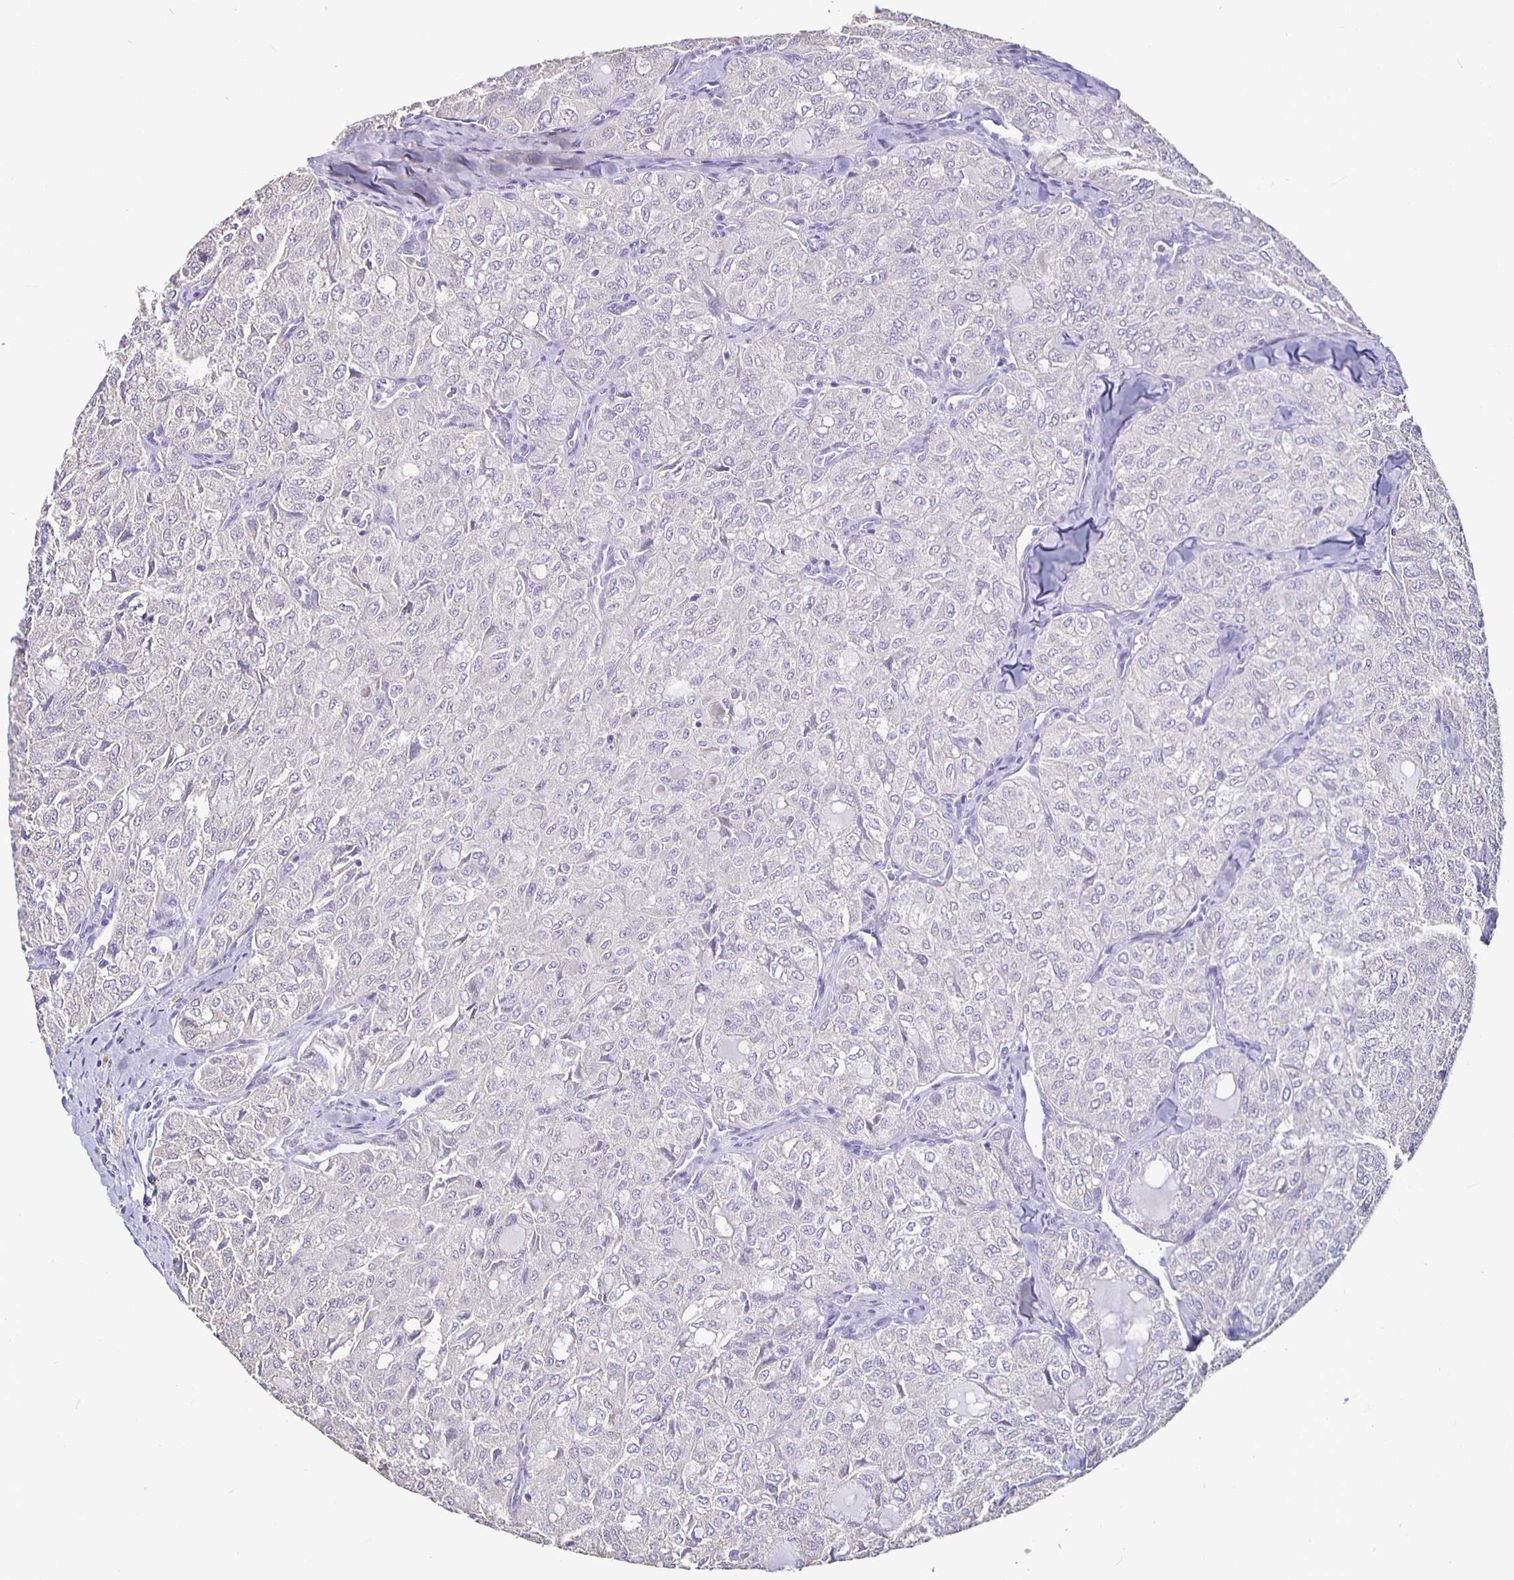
{"staining": {"intensity": "negative", "quantity": "none", "location": "none"}, "tissue": "thyroid cancer", "cell_type": "Tumor cells", "image_type": "cancer", "snomed": [{"axis": "morphology", "description": "Follicular adenoma carcinoma, NOS"}, {"axis": "topography", "description": "Thyroid gland"}], "caption": "Immunohistochemistry (IHC) histopathology image of neoplastic tissue: thyroid cancer stained with DAB (3,3'-diaminobenzidine) demonstrates no significant protein positivity in tumor cells.", "gene": "GPX4", "patient": {"sex": "male", "age": 75}}